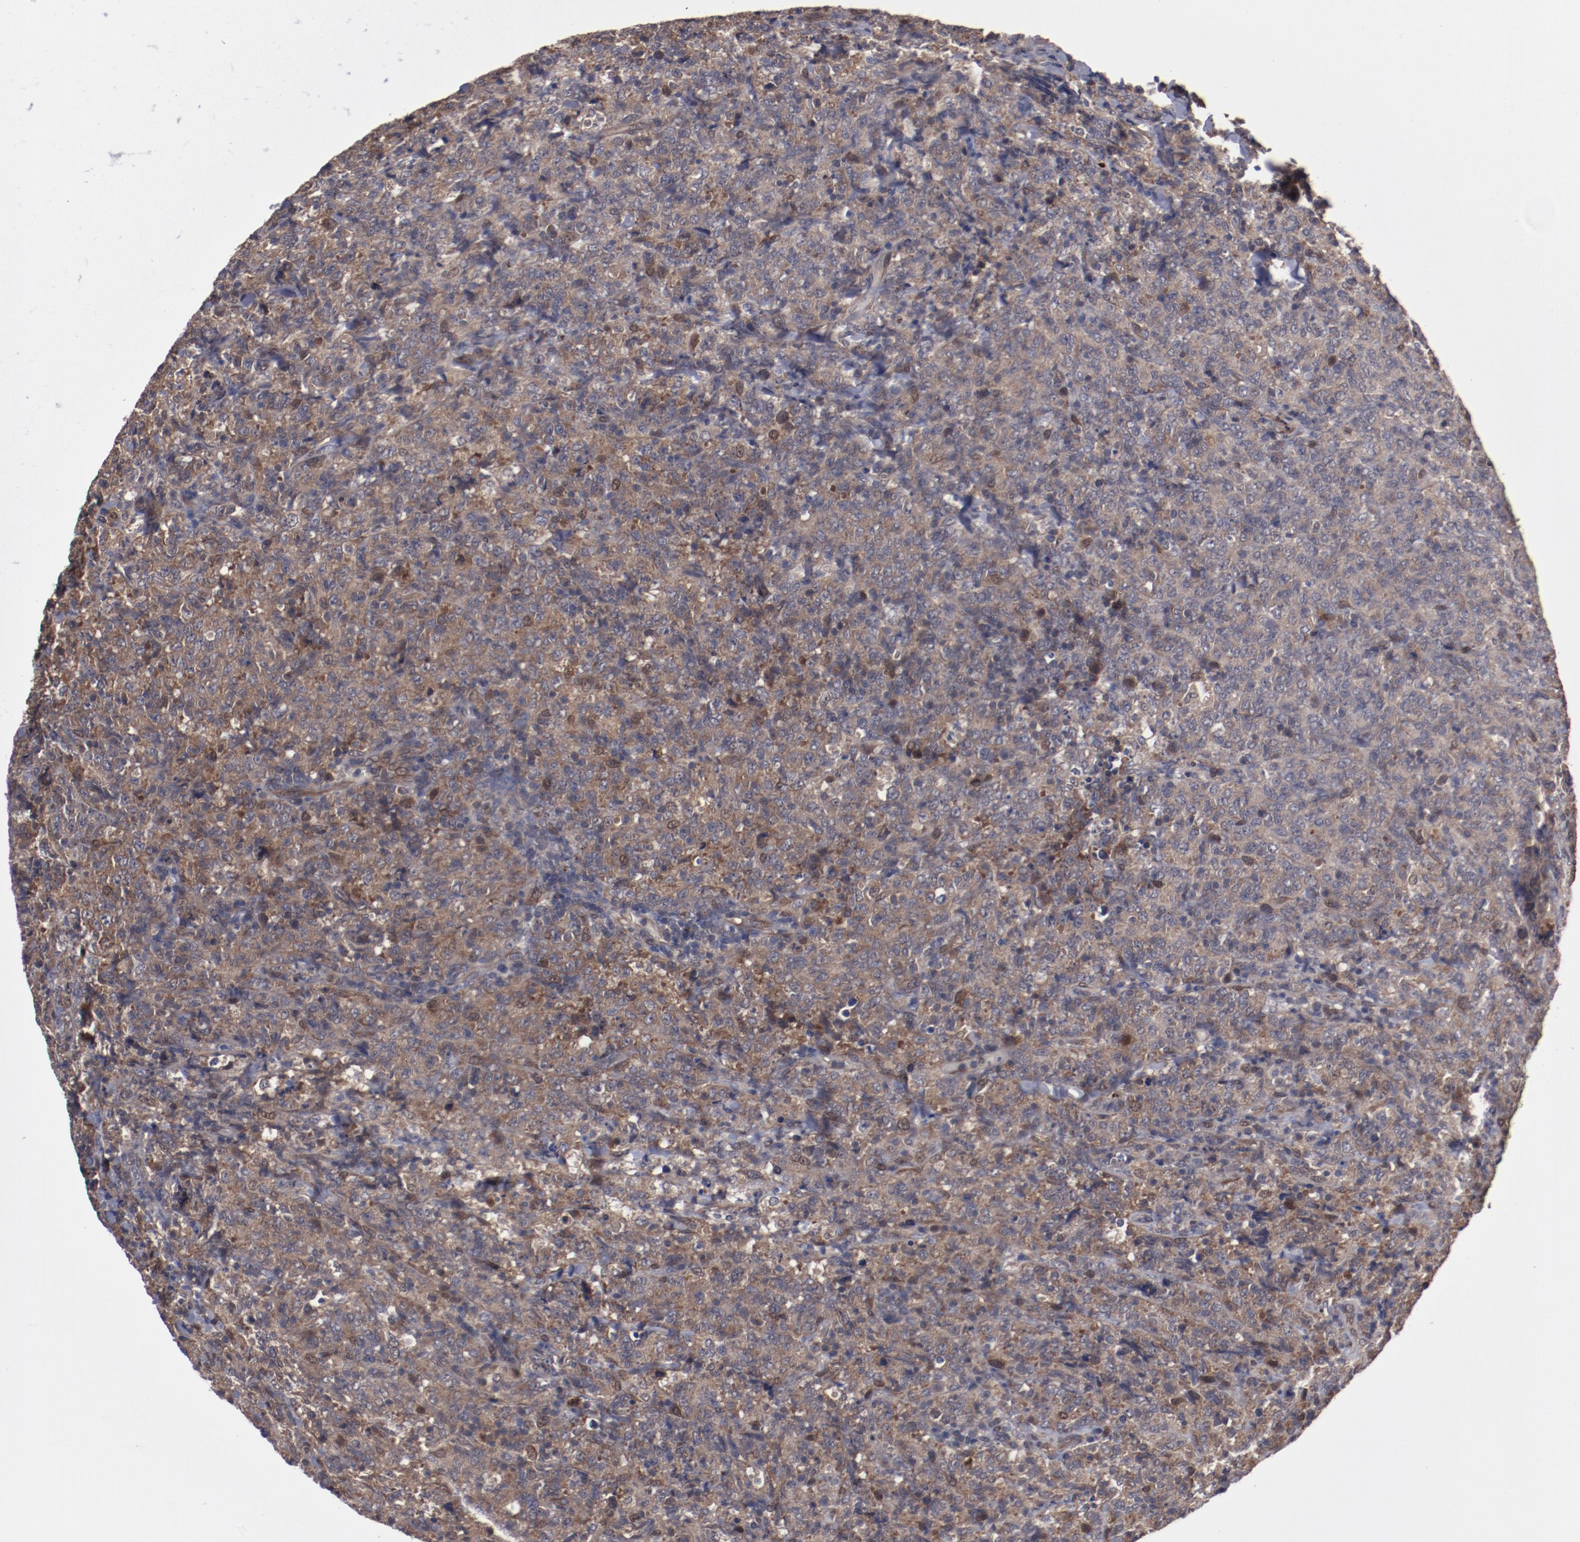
{"staining": {"intensity": "weak", "quantity": "25%-75%", "location": "cytoplasmic/membranous"}, "tissue": "lymphoma", "cell_type": "Tumor cells", "image_type": "cancer", "snomed": [{"axis": "morphology", "description": "Malignant lymphoma, non-Hodgkin's type, High grade"}, {"axis": "topography", "description": "Tonsil"}], "caption": "A brown stain labels weak cytoplasmic/membranous positivity of a protein in lymphoma tumor cells.", "gene": "DNAAF2", "patient": {"sex": "female", "age": 36}}